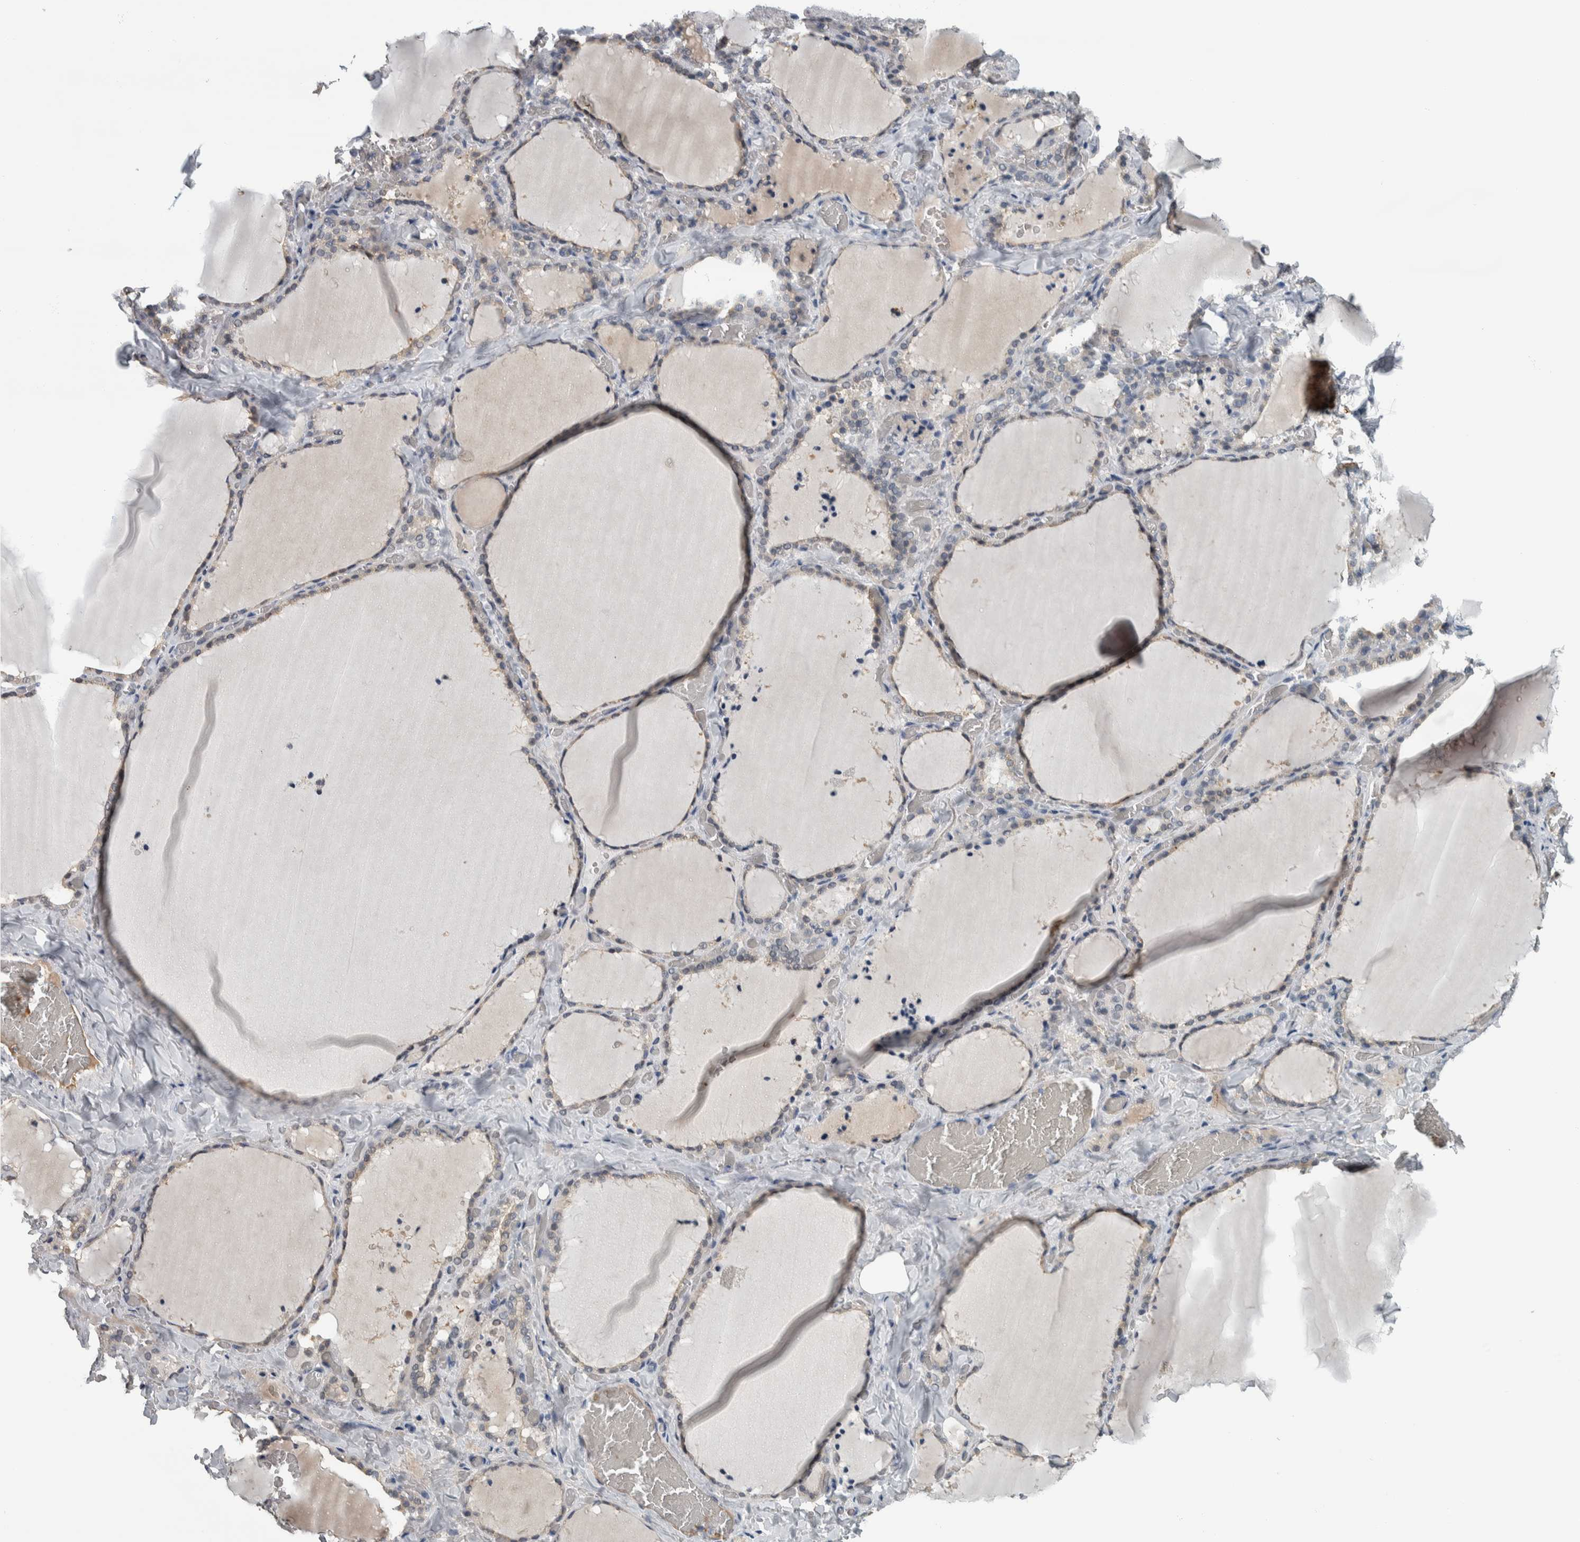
{"staining": {"intensity": "weak", "quantity": "25%-75%", "location": "cytoplasmic/membranous"}, "tissue": "thyroid gland", "cell_type": "Glandular cells", "image_type": "normal", "snomed": [{"axis": "morphology", "description": "Normal tissue, NOS"}, {"axis": "topography", "description": "Thyroid gland"}], "caption": "Protein expression analysis of benign thyroid gland exhibits weak cytoplasmic/membranous expression in about 25%-75% of glandular cells. (DAB IHC, brown staining for protein, blue staining for nuclei).", "gene": "CAVIN4", "patient": {"sex": "female", "age": 22}}